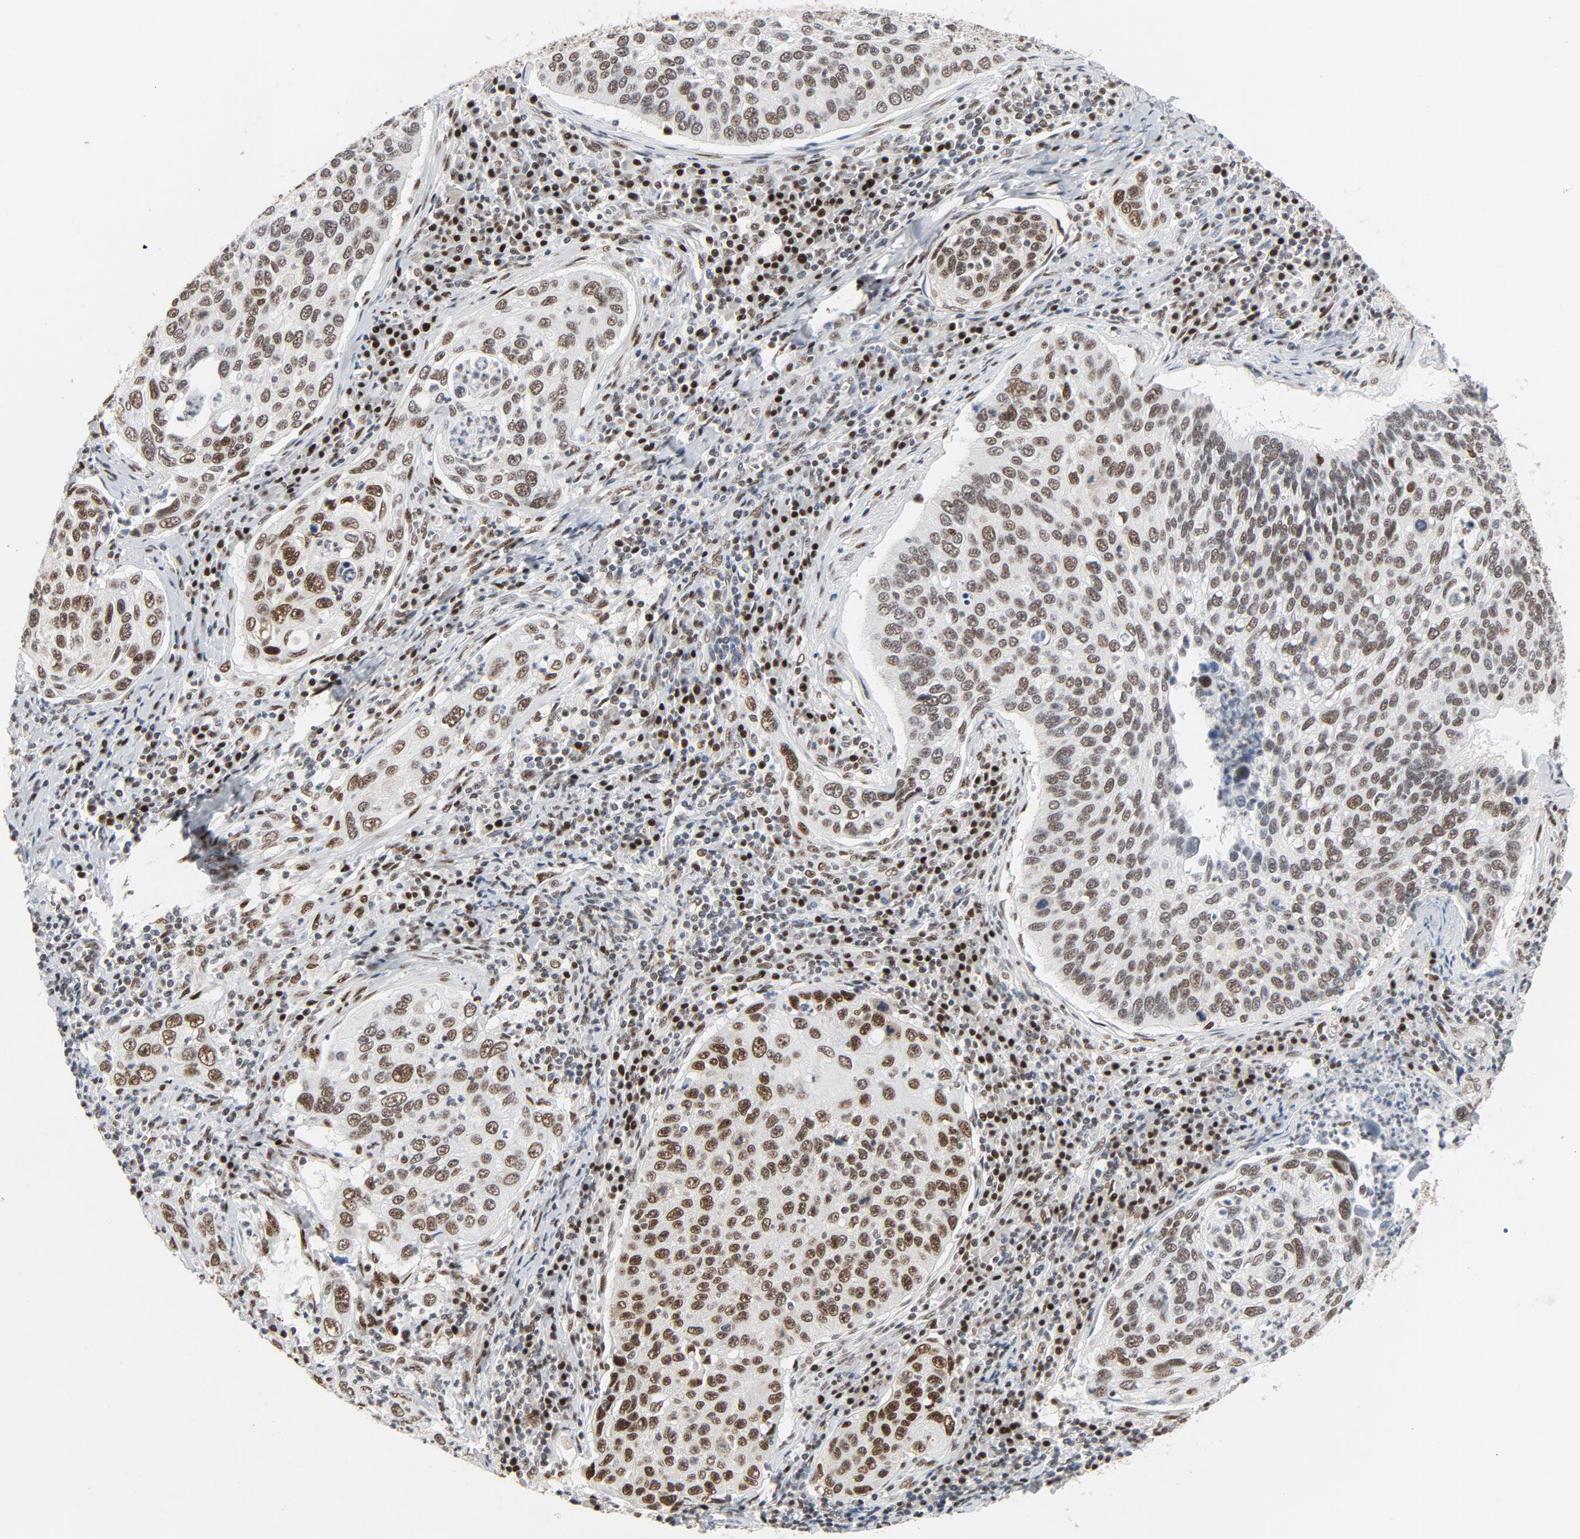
{"staining": {"intensity": "moderate", "quantity": ">75%", "location": "nuclear"}, "tissue": "cervical cancer", "cell_type": "Tumor cells", "image_type": "cancer", "snomed": [{"axis": "morphology", "description": "Squamous cell carcinoma, NOS"}, {"axis": "topography", "description": "Cervix"}], "caption": "This is an image of immunohistochemistry (IHC) staining of cervical squamous cell carcinoma, which shows moderate expression in the nuclear of tumor cells.", "gene": "JMJD6", "patient": {"sex": "female", "age": 53}}